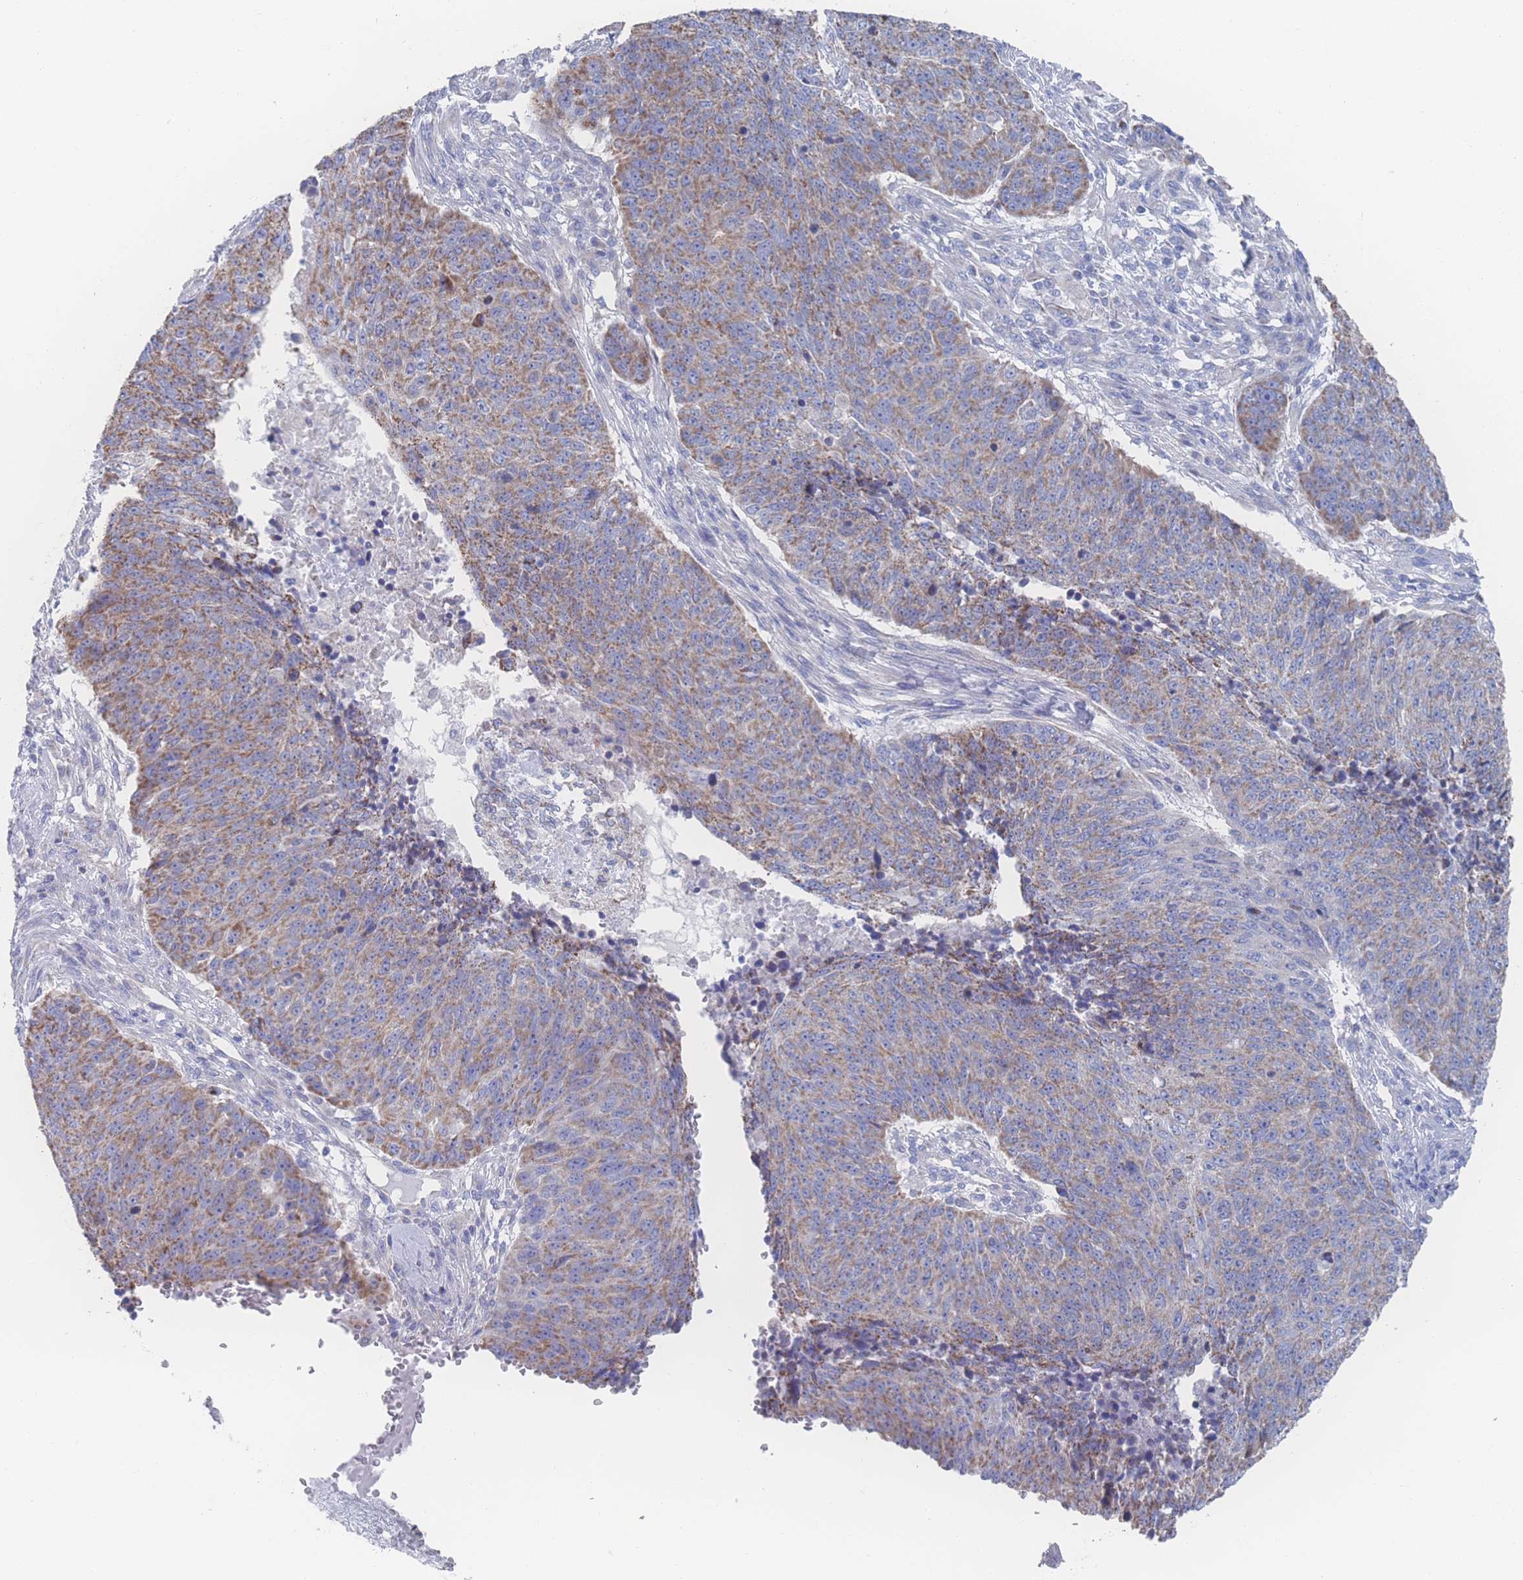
{"staining": {"intensity": "moderate", "quantity": ">75%", "location": "cytoplasmic/membranous"}, "tissue": "lung cancer", "cell_type": "Tumor cells", "image_type": "cancer", "snomed": [{"axis": "morphology", "description": "Normal tissue, NOS"}, {"axis": "morphology", "description": "Squamous cell carcinoma, NOS"}, {"axis": "topography", "description": "Lymph node"}, {"axis": "topography", "description": "Lung"}], "caption": "Immunohistochemistry (IHC) micrograph of neoplastic tissue: human lung cancer (squamous cell carcinoma) stained using immunohistochemistry displays medium levels of moderate protein expression localized specifically in the cytoplasmic/membranous of tumor cells, appearing as a cytoplasmic/membranous brown color.", "gene": "SNPH", "patient": {"sex": "male", "age": 66}}